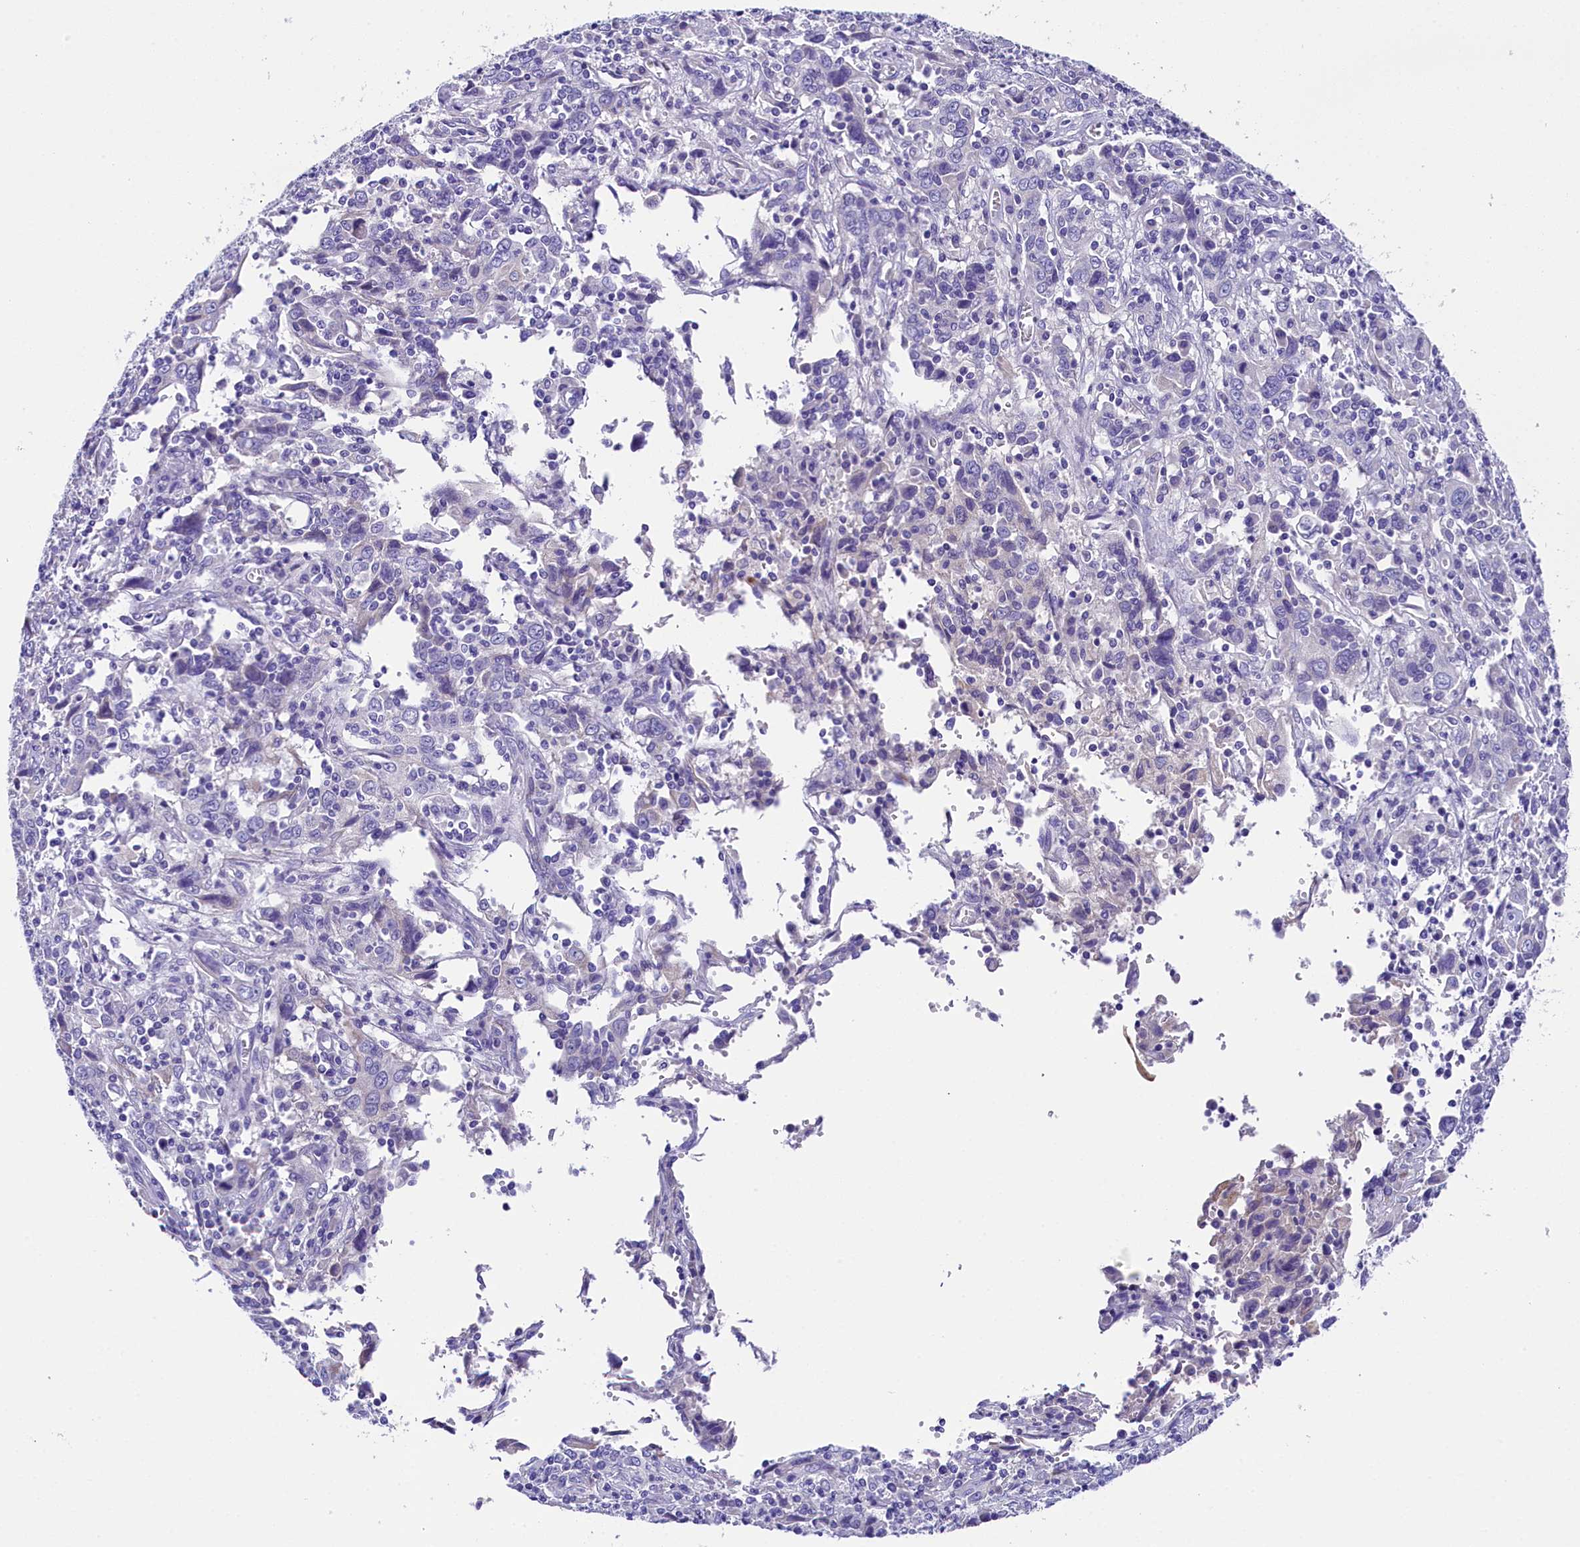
{"staining": {"intensity": "negative", "quantity": "none", "location": "none"}, "tissue": "cervical cancer", "cell_type": "Tumor cells", "image_type": "cancer", "snomed": [{"axis": "morphology", "description": "Squamous cell carcinoma, NOS"}, {"axis": "topography", "description": "Cervix"}], "caption": "The micrograph displays no staining of tumor cells in cervical cancer.", "gene": "SOD3", "patient": {"sex": "female", "age": 46}}